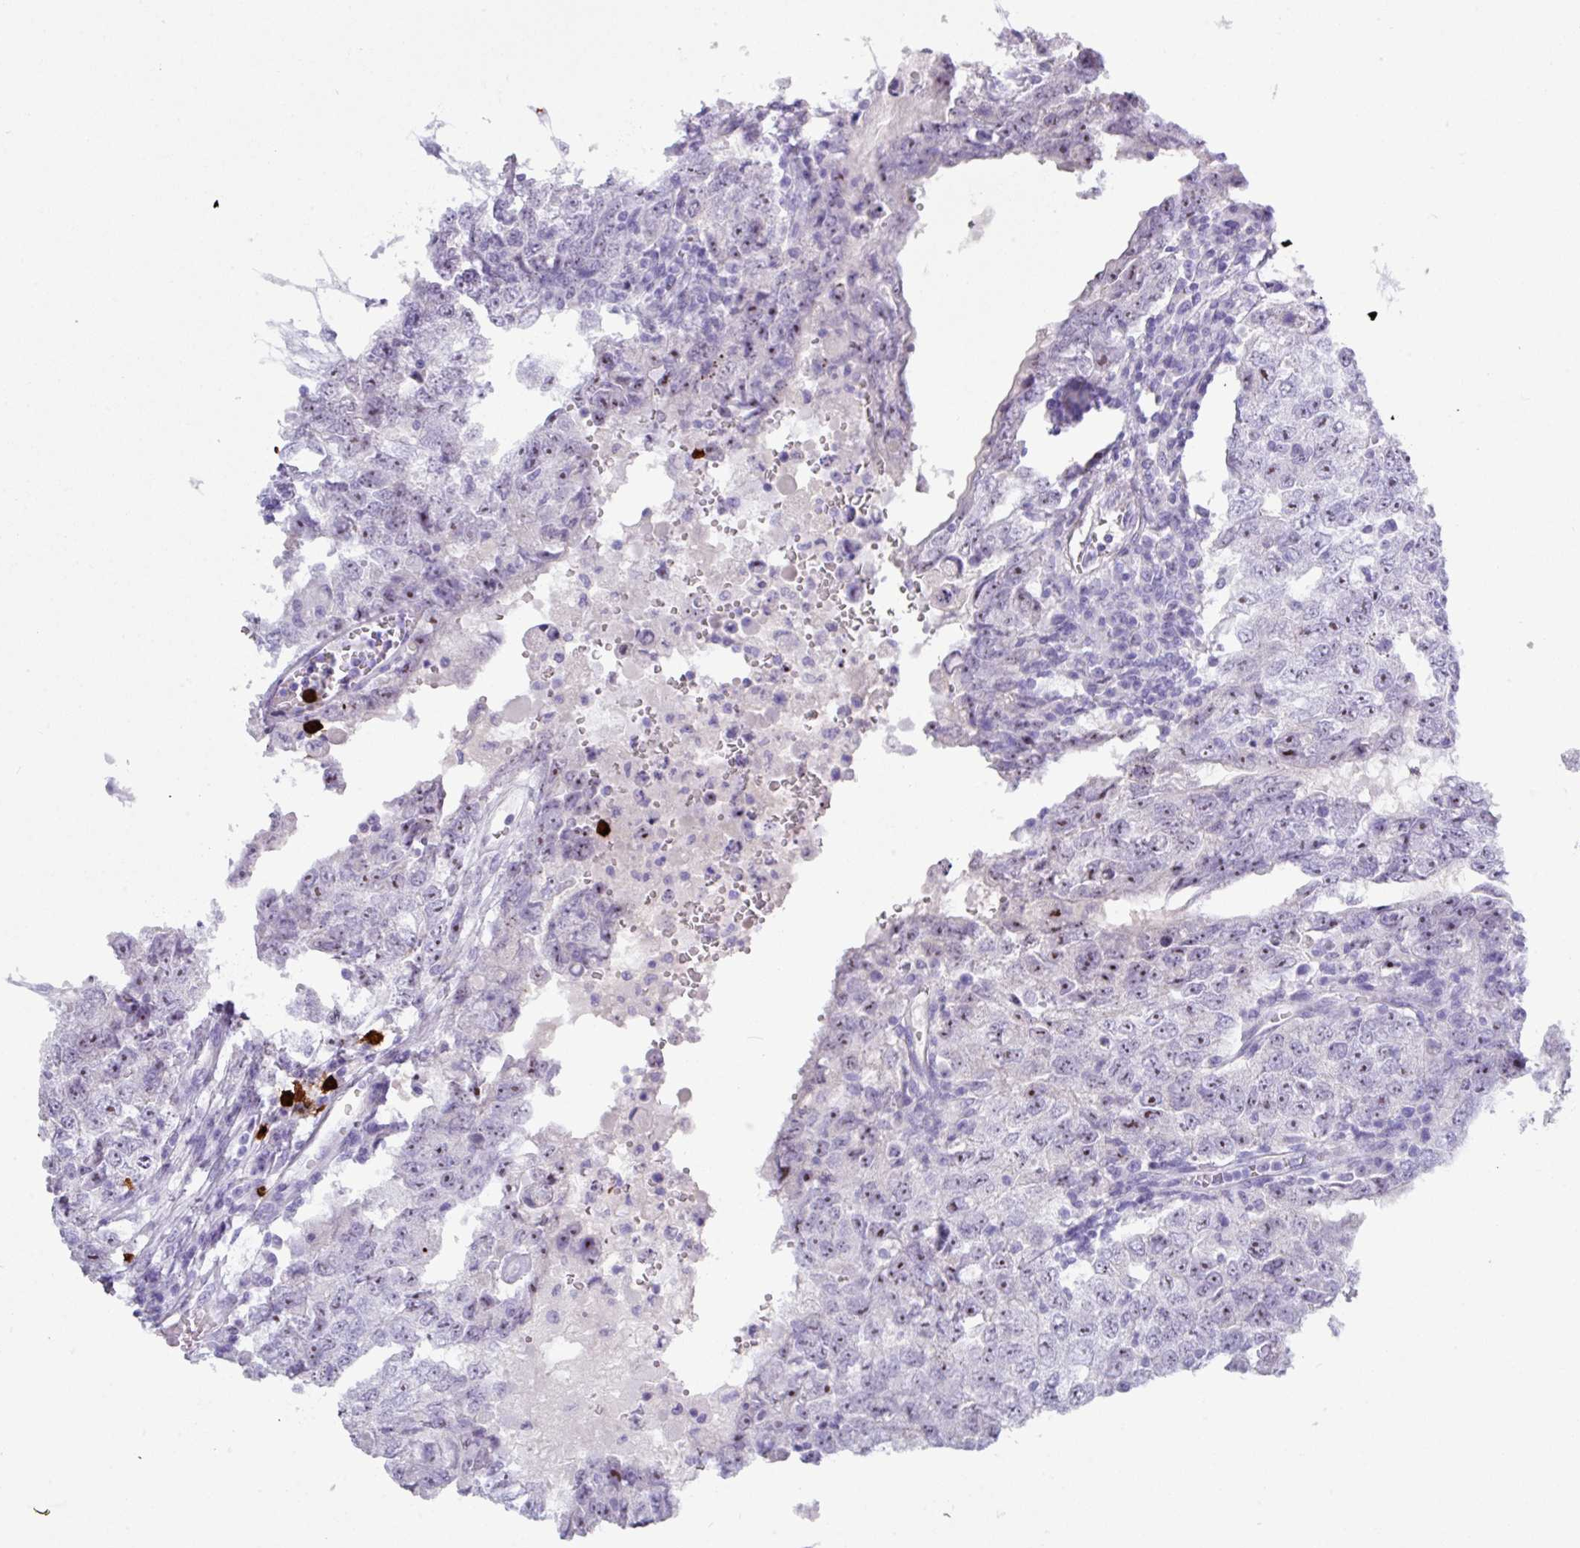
{"staining": {"intensity": "weak", "quantity": "<25%", "location": "nuclear"}, "tissue": "testis cancer", "cell_type": "Tumor cells", "image_type": "cancer", "snomed": [{"axis": "morphology", "description": "Carcinoma, Embryonal, NOS"}, {"axis": "topography", "description": "Testis"}], "caption": "Protein analysis of embryonal carcinoma (testis) displays no significant expression in tumor cells. Brightfield microscopy of immunohistochemistry (IHC) stained with DAB (3,3'-diaminobenzidine) (brown) and hematoxylin (blue), captured at high magnification.", "gene": "MRM2", "patient": {"sex": "male", "age": 26}}